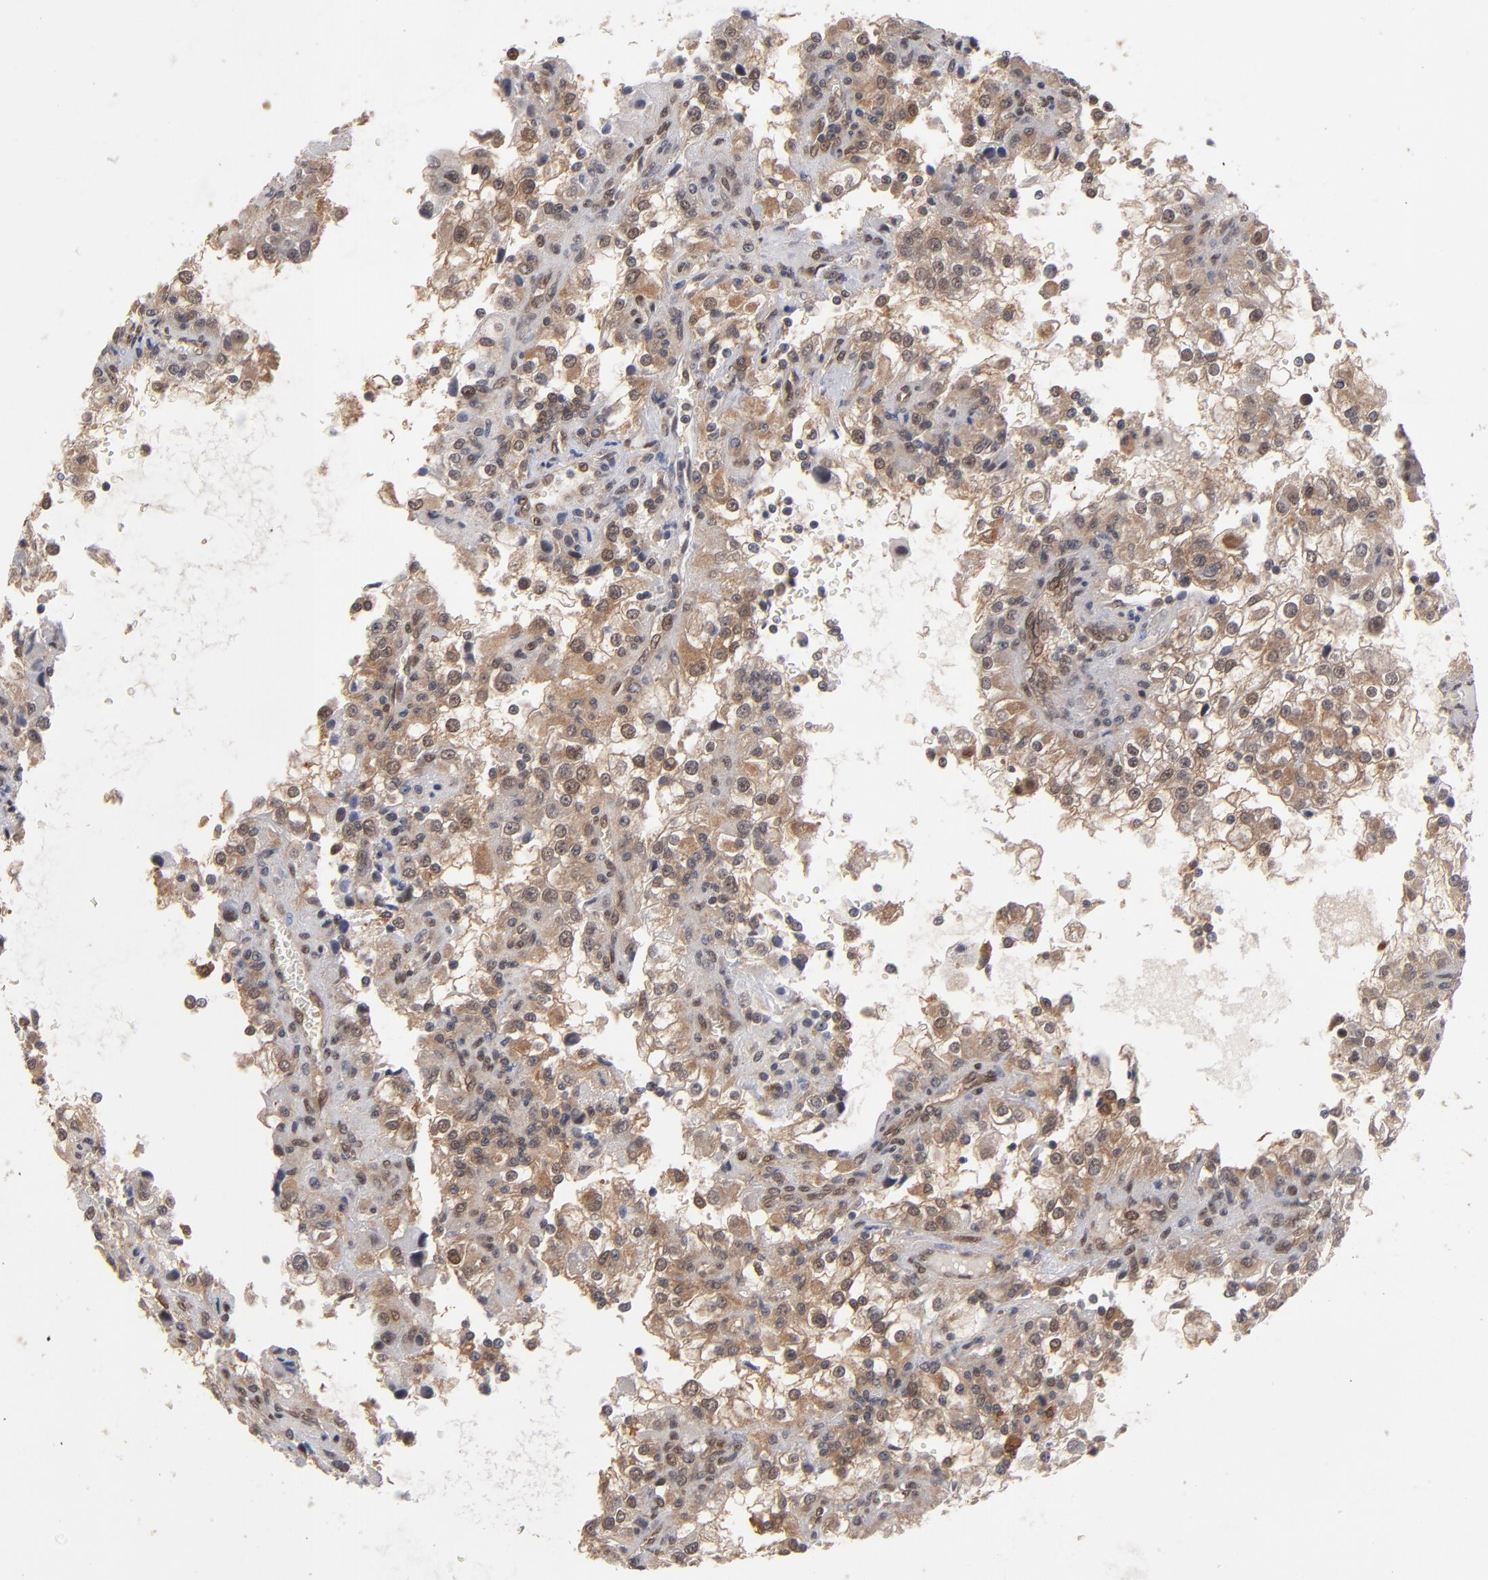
{"staining": {"intensity": "moderate", "quantity": ">75%", "location": "cytoplasmic/membranous,nuclear"}, "tissue": "renal cancer", "cell_type": "Tumor cells", "image_type": "cancer", "snomed": [{"axis": "morphology", "description": "Adenocarcinoma, NOS"}, {"axis": "topography", "description": "Kidney"}], "caption": "Renal cancer stained with immunohistochemistry shows moderate cytoplasmic/membranous and nuclear staining in approximately >75% of tumor cells.", "gene": "HUWE1", "patient": {"sex": "female", "age": 52}}